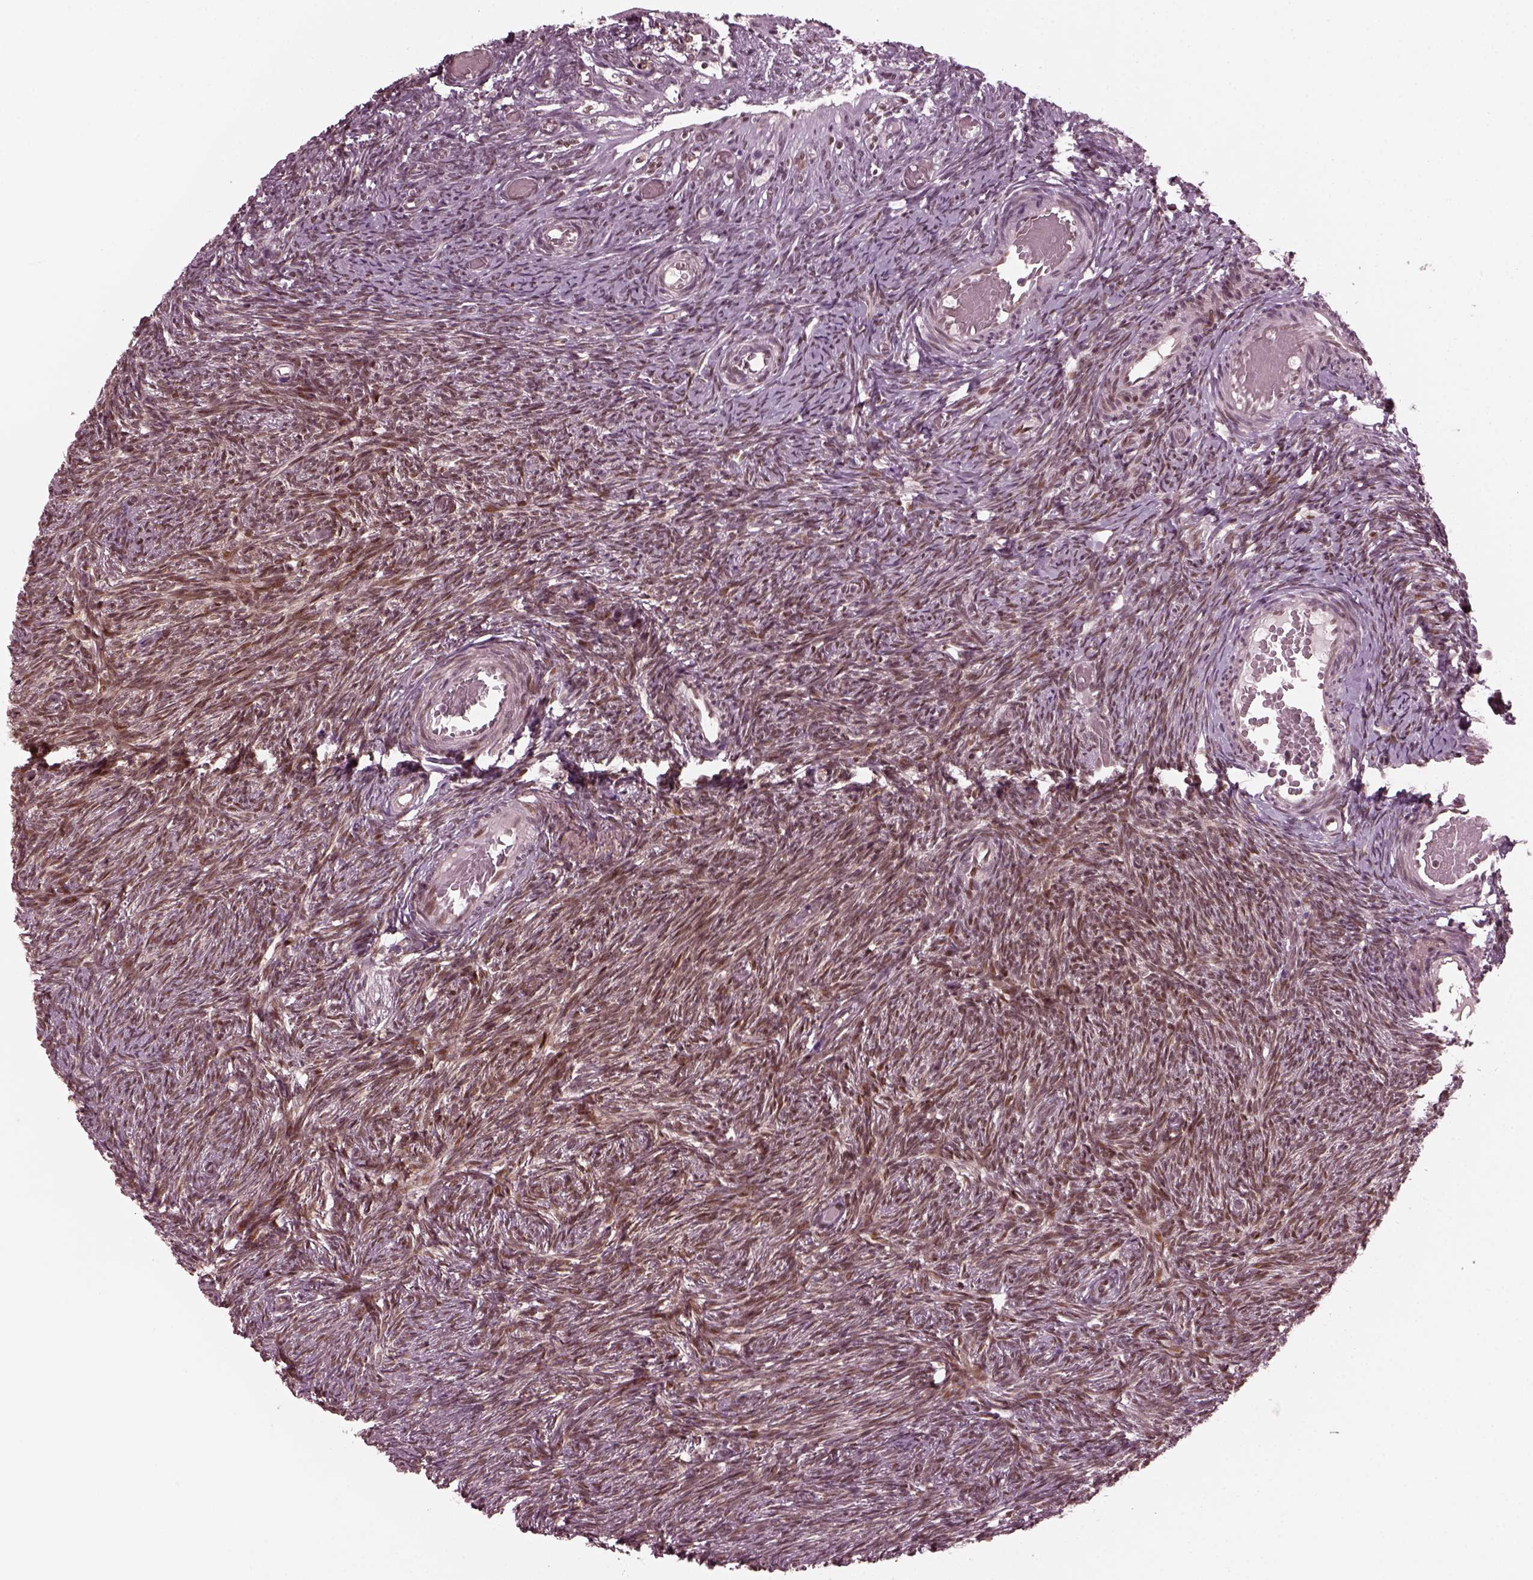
{"staining": {"intensity": "moderate", "quantity": "<25%", "location": "cytoplasmic/membranous"}, "tissue": "ovary", "cell_type": "Follicle cells", "image_type": "normal", "snomed": [{"axis": "morphology", "description": "Normal tissue, NOS"}, {"axis": "topography", "description": "Ovary"}], "caption": "Immunohistochemistry (IHC) of benign human ovary exhibits low levels of moderate cytoplasmic/membranous expression in approximately <25% of follicle cells.", "gene": "TRIB3", "patient": {"sex": "female", "age": 39}}